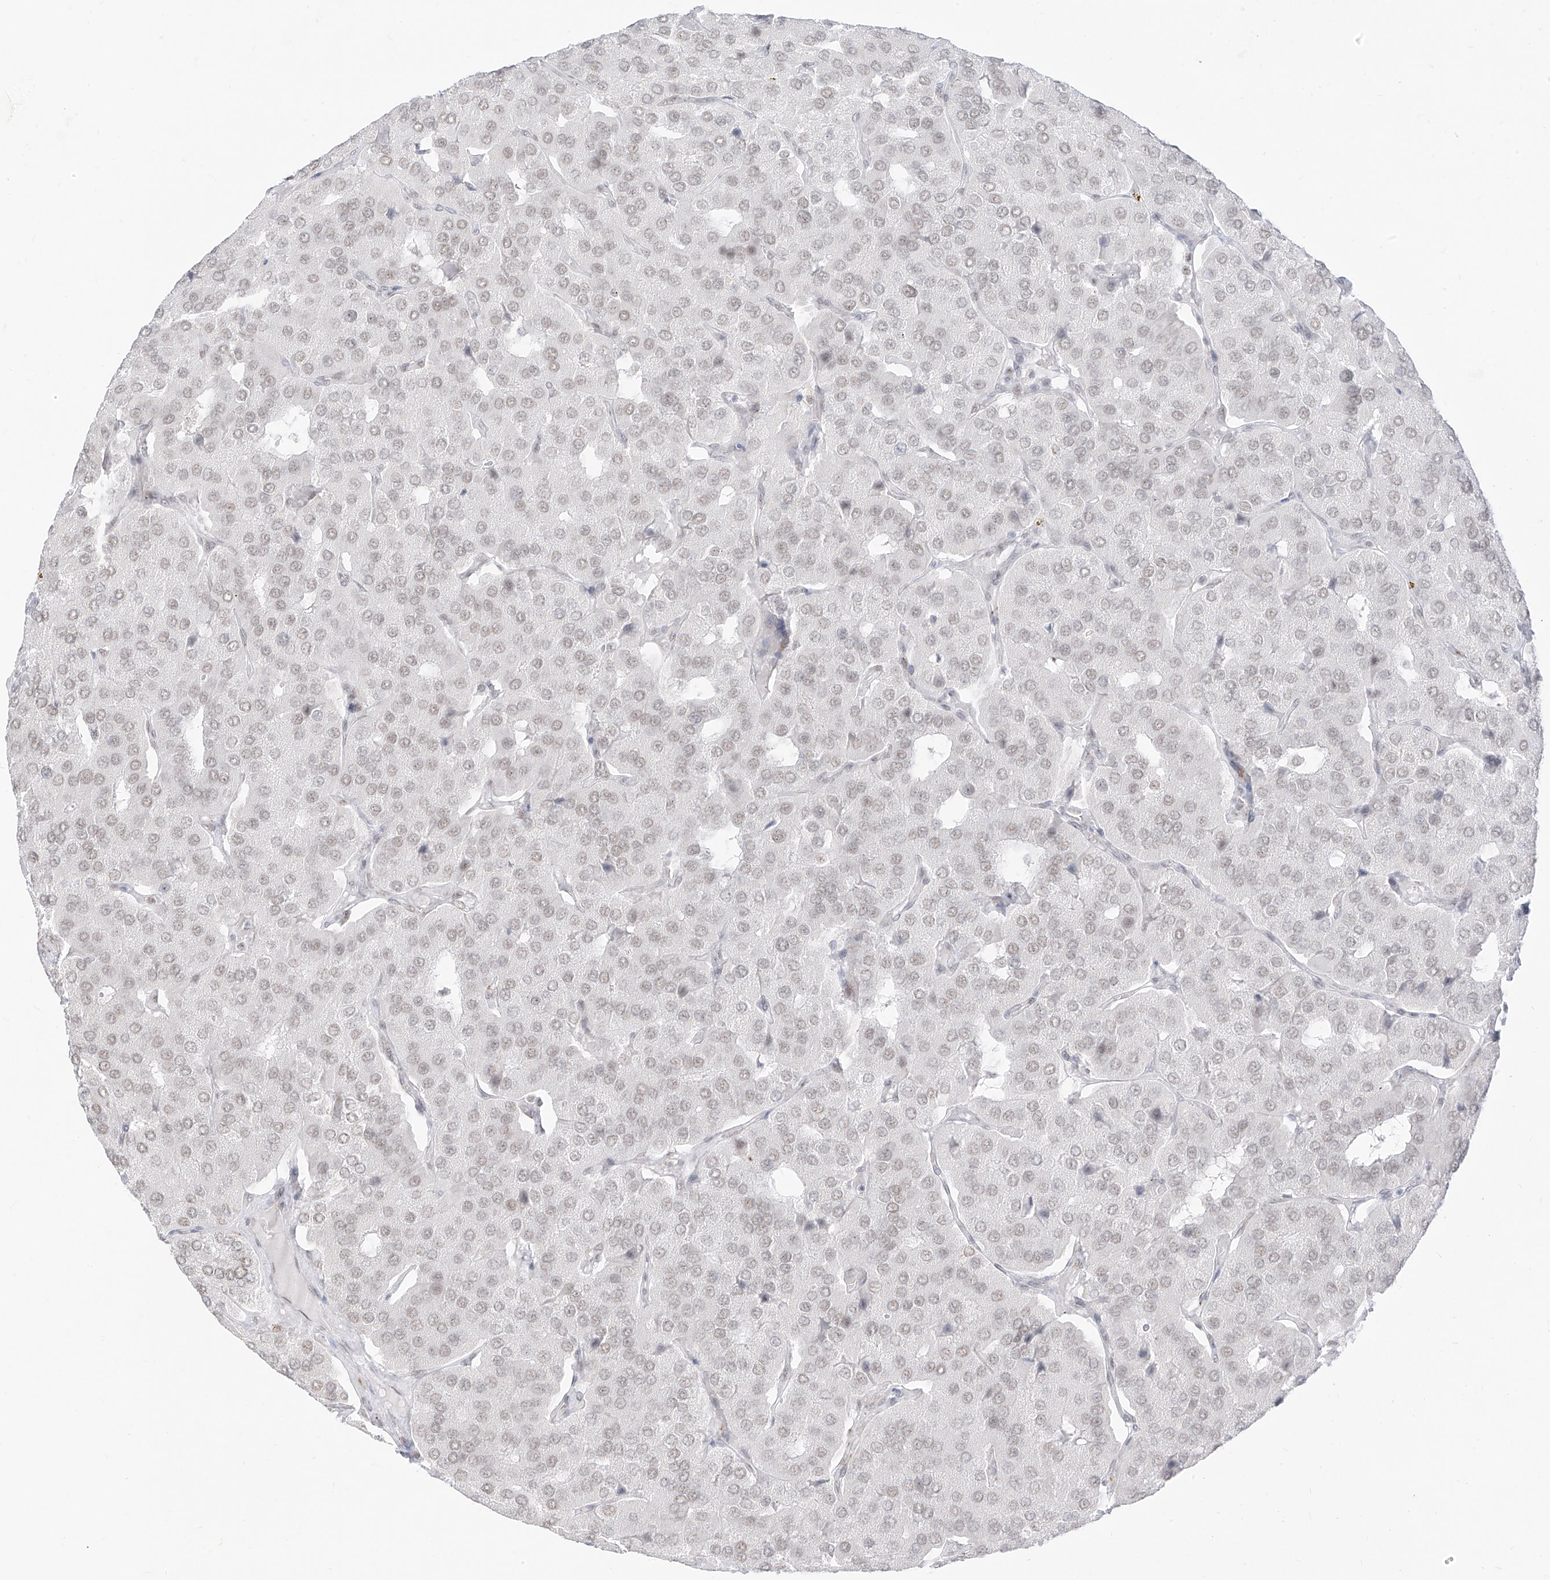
{"staining": {"intensity": "negative", "quantity": "none", "location": "none"}, "tissue": "parathyroid gland", "cell_type": "Glandular cells", "image_type": "normal", "snomed": [{"axis": "morphology", "description": "Normal tissue, NOS"}, {"axis": "morphology", "description": "Adenoma, NOS"}, {"axis": "topography", "description": "Parathyroid gland"}], "caption": "There is no significant staining in glandular cells of parathyroid gland. (DAB immunohistochemistry with hematoxylin counter stain).", "gene": "SUPT5H", "patient": {"sex": "female", "age": 86}}